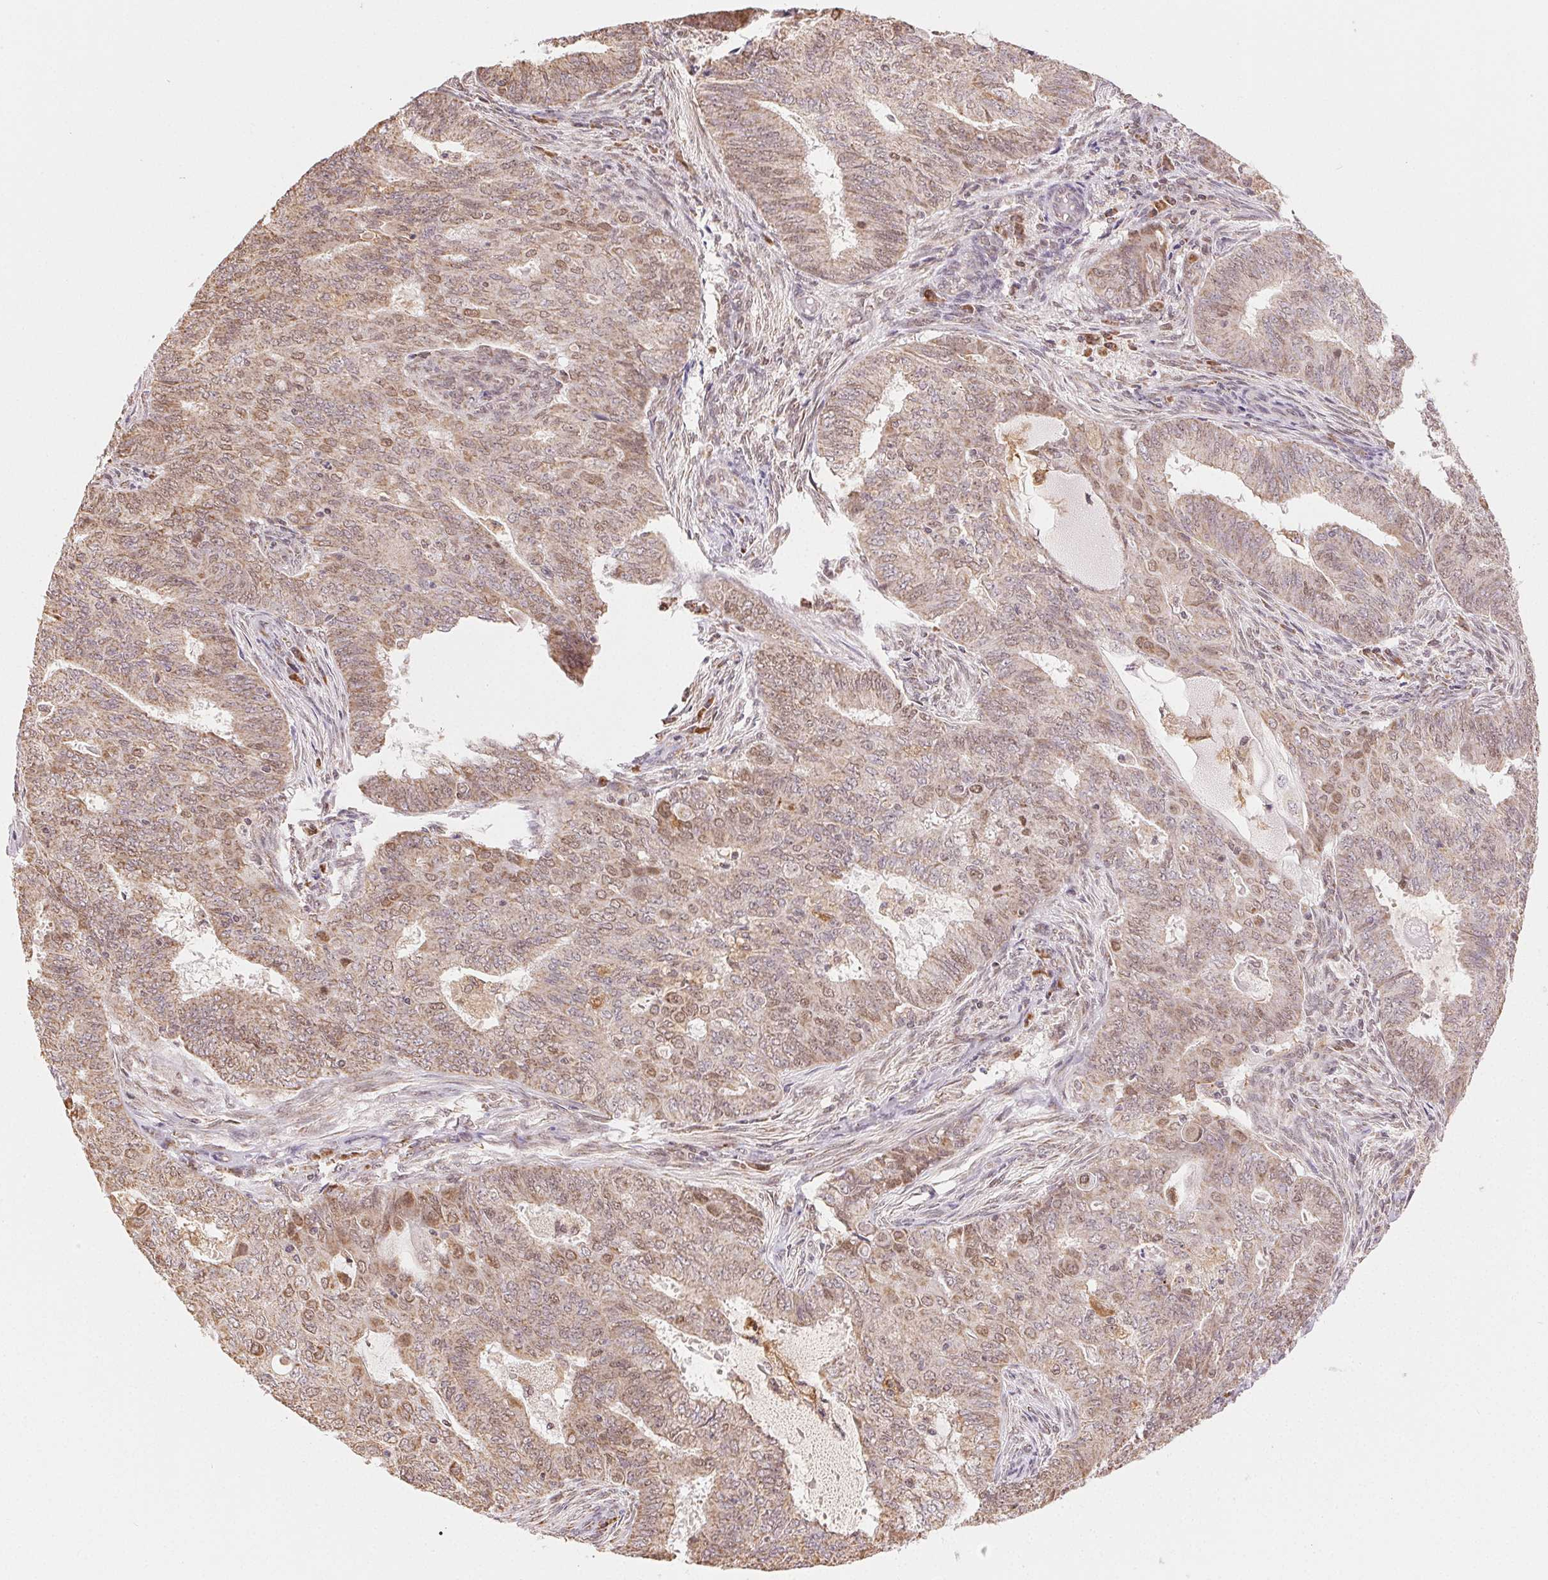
{"staining": {"intensity": "weak", "quantity": "25%-75%", "location": "cytoplasmic/membranous,nuclear"}, "tissue": "endometrial cancer", "cell_type": "Tumor cells", "image_type": "cancer", "snomed": [{"axis": "morphology", "description": "Adenocarcinoma, NOS"}, {"axis": "topography", "description": "Endometrium"}], "caption": "Protein expression analysis of human adenocarcinoma (endometrial) reveals weak cytoplasmic/membranous and nuclear staining in about 25%-75% of tumor cells.", "gene": "PIWIL4", "patient": {"sex": "female", "age": 62}}